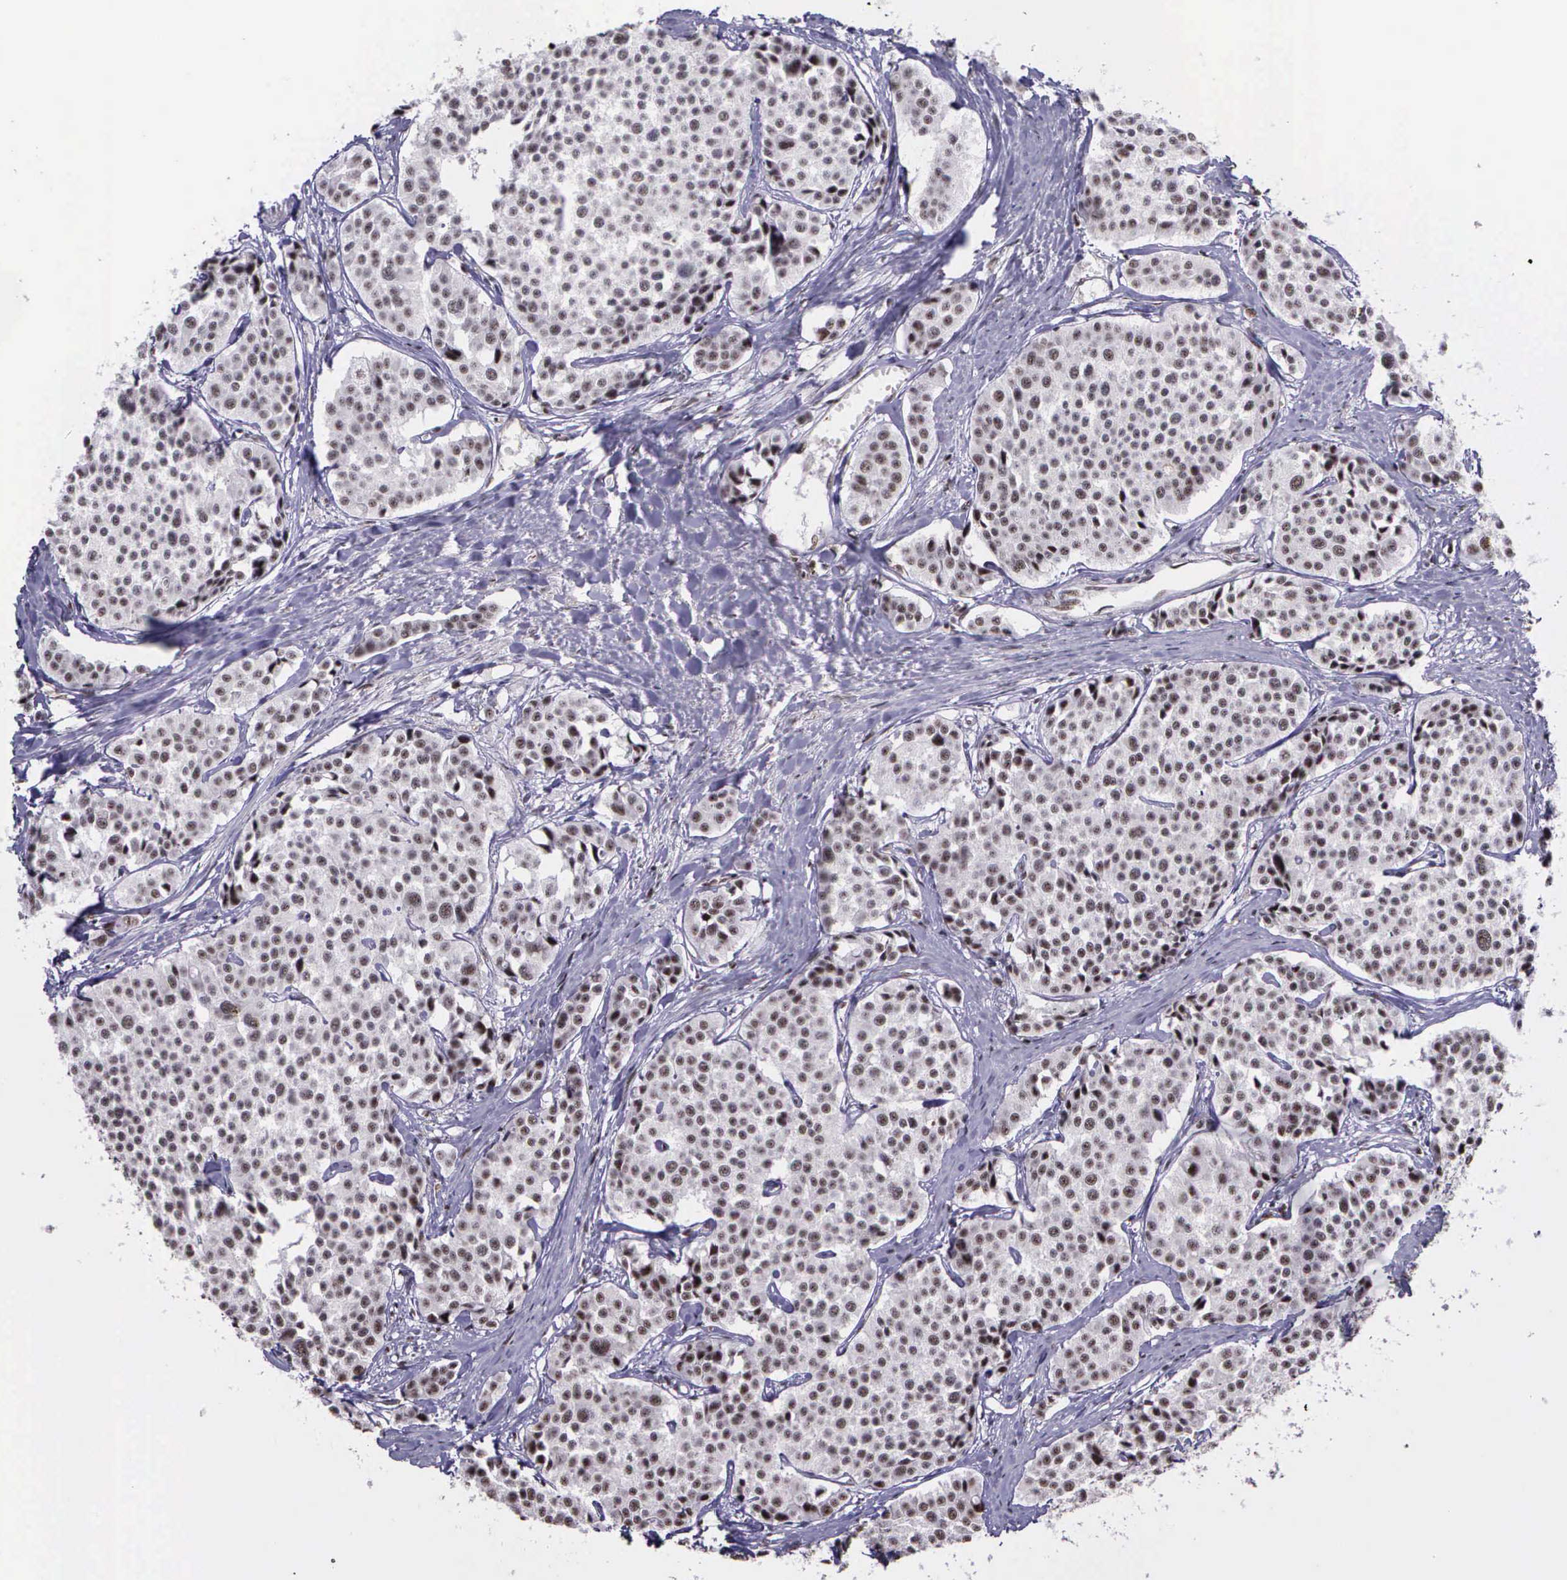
{"staining": {"intensity": "weak", "quantity": "<25%", "location": "nuclear"}, "tissue": "carcinoid", "cell_type": "Tumor cells", "image_type": "cancer", "snomed": [{"axis": "morphology", "description": "Carcinoid, malignant, NOS"}, {"axis": "topography", "description": "Small intestine"}], "caption": "The histopathology image displays no significant staining in tumor cells of malignant carcinoid.", "gene": "FAM47A", "patient": {"sex": "male", "age": 60}}